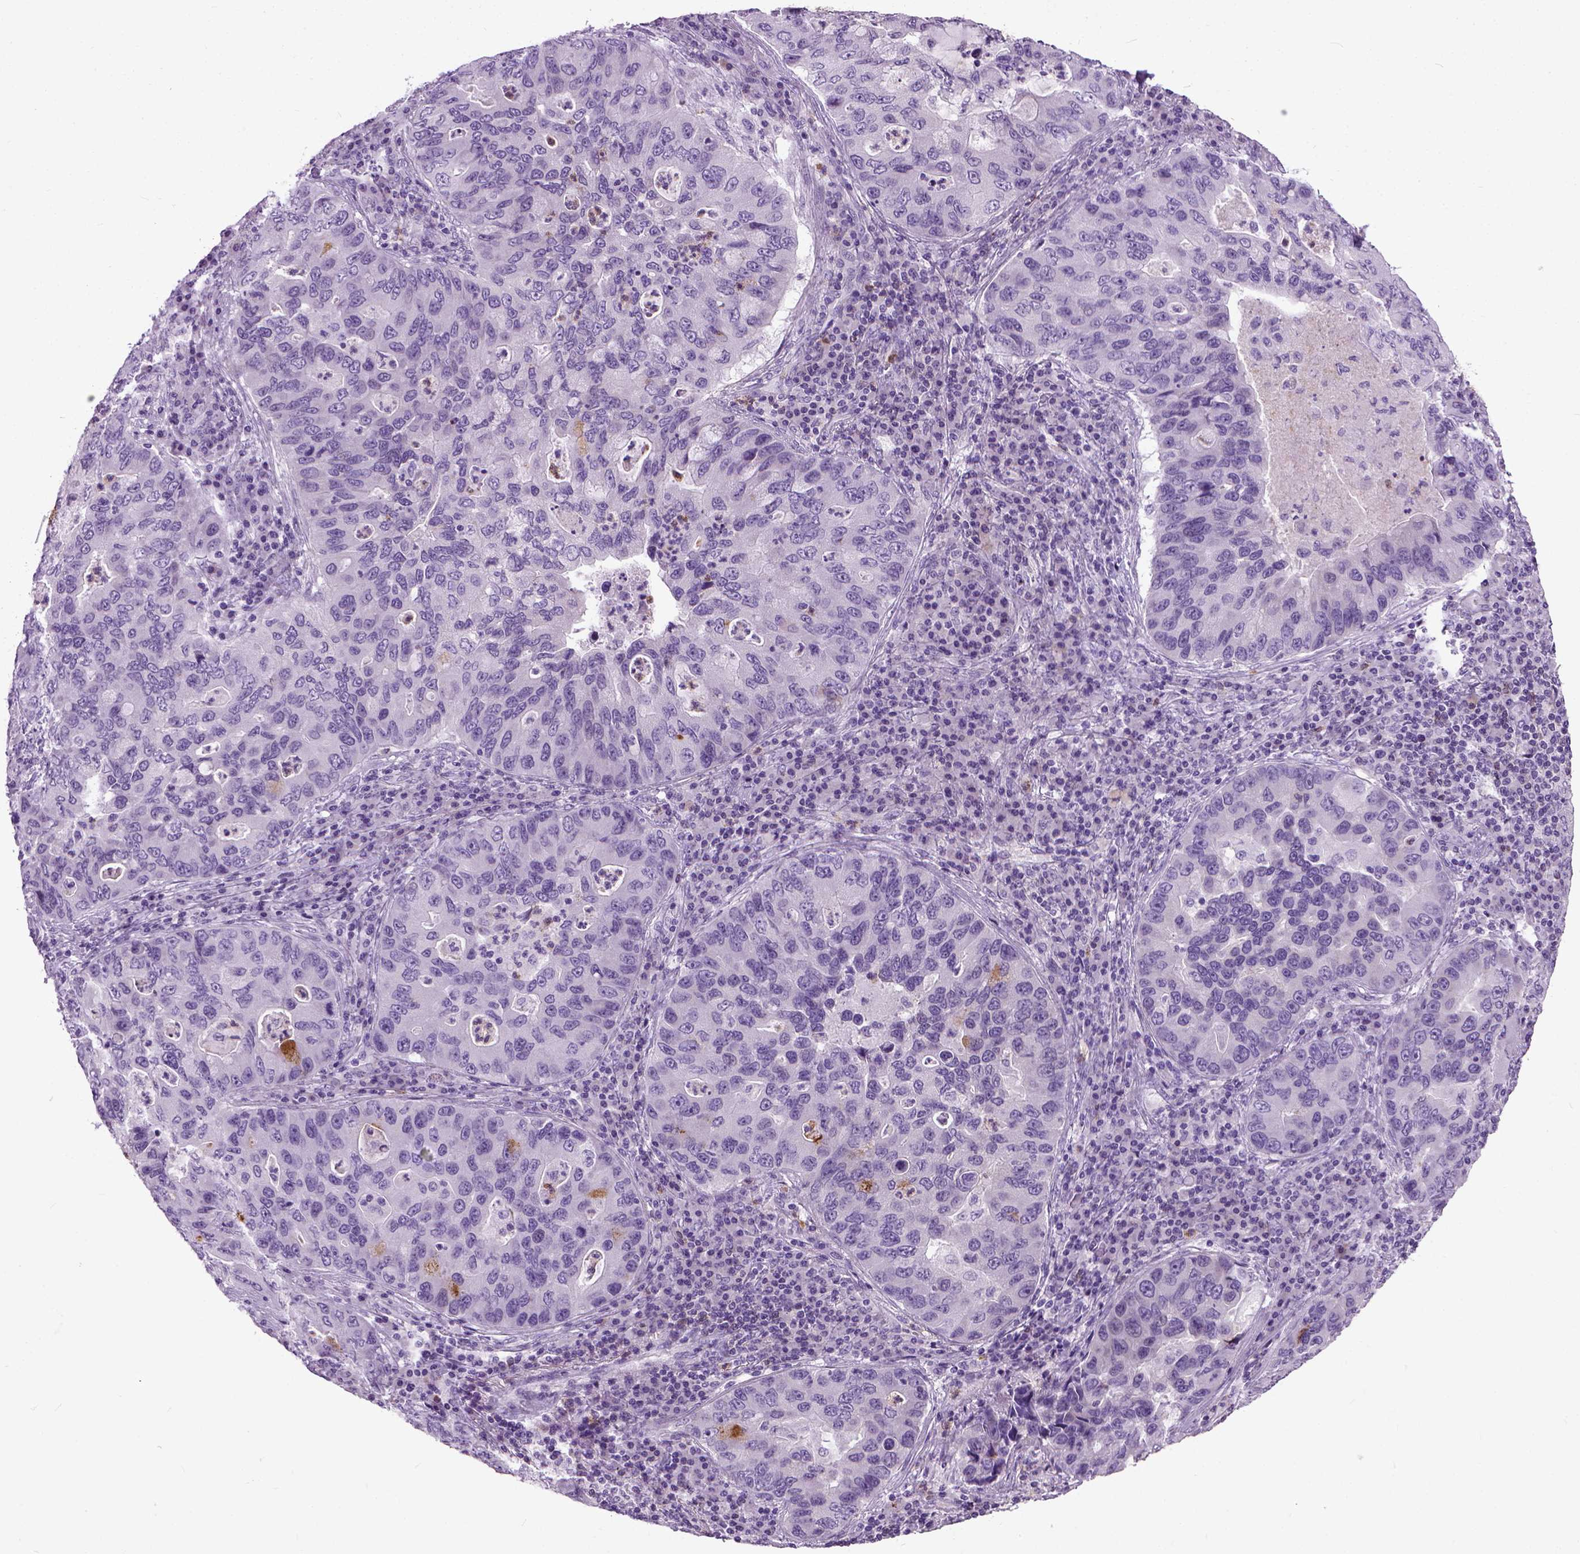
{"staining": {"intensity": "negative", "quantity": "none", "location": "none"}, "tissue": "lung cancer", "cell_type": "Tumor cells", "image_type": "cancer", "snomed": [{"axis": "morphology", "description": "Adenocarcinoma, NOS"}, {"axis": "morphology", "description": "Adenocarcinoma, metastatic, NOS"}, {"axis": "topography", "description": "Lymph node"}, {"axis": "topography", "description": "Lung"}], "caption": "Immunohistochemistry of human lung cancer displays no expression in tumor cells.", "gene": "MAPT", "patient": {"sex": "female", "age": 54}}